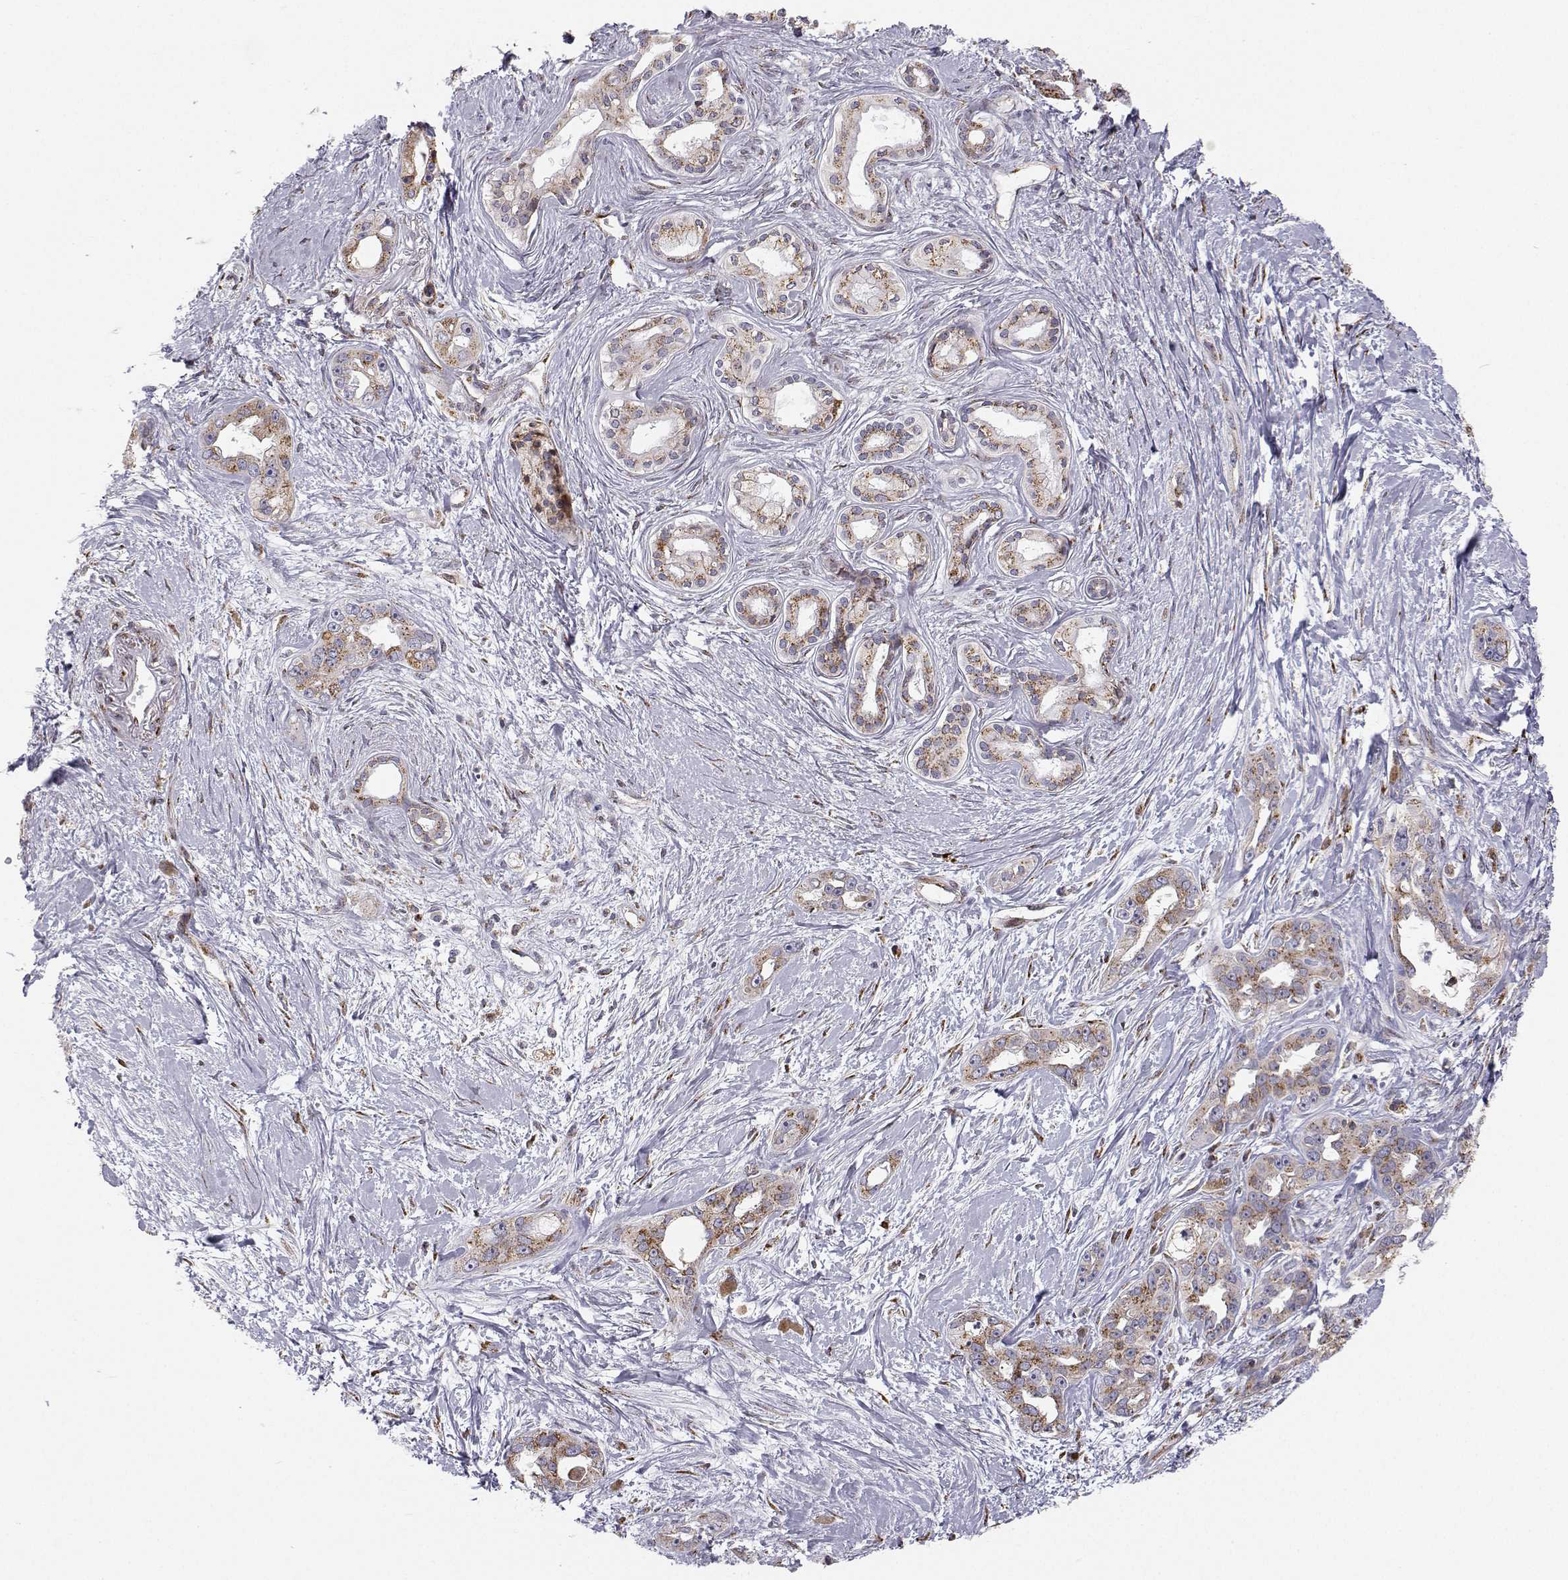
{"staining": {"intensity": "moderate", "quantity": "25%-75%", "location": "cytoplasmic/membranous"}, "tissue": "pancreatic cancer", "cell_type": "Tumor cells", "image_type": "cancer", "snomed": [{"axis": "morphology", "description": "Adenocarcinoma, NOS"}, {"axis": "topography", "description": "Pancreas"}], "caption": "Protein staining reveals moderate cytoplasmic/membranous expression in about 25%-75% of tumor cells in pancreatic cancer. The staining was performed using DAB, with brown indicating positive protein expression. Nuclei are stained blue with hematoxylin.", "gene": "STARD13", "patient": {"sex": "female", "age": 50}}